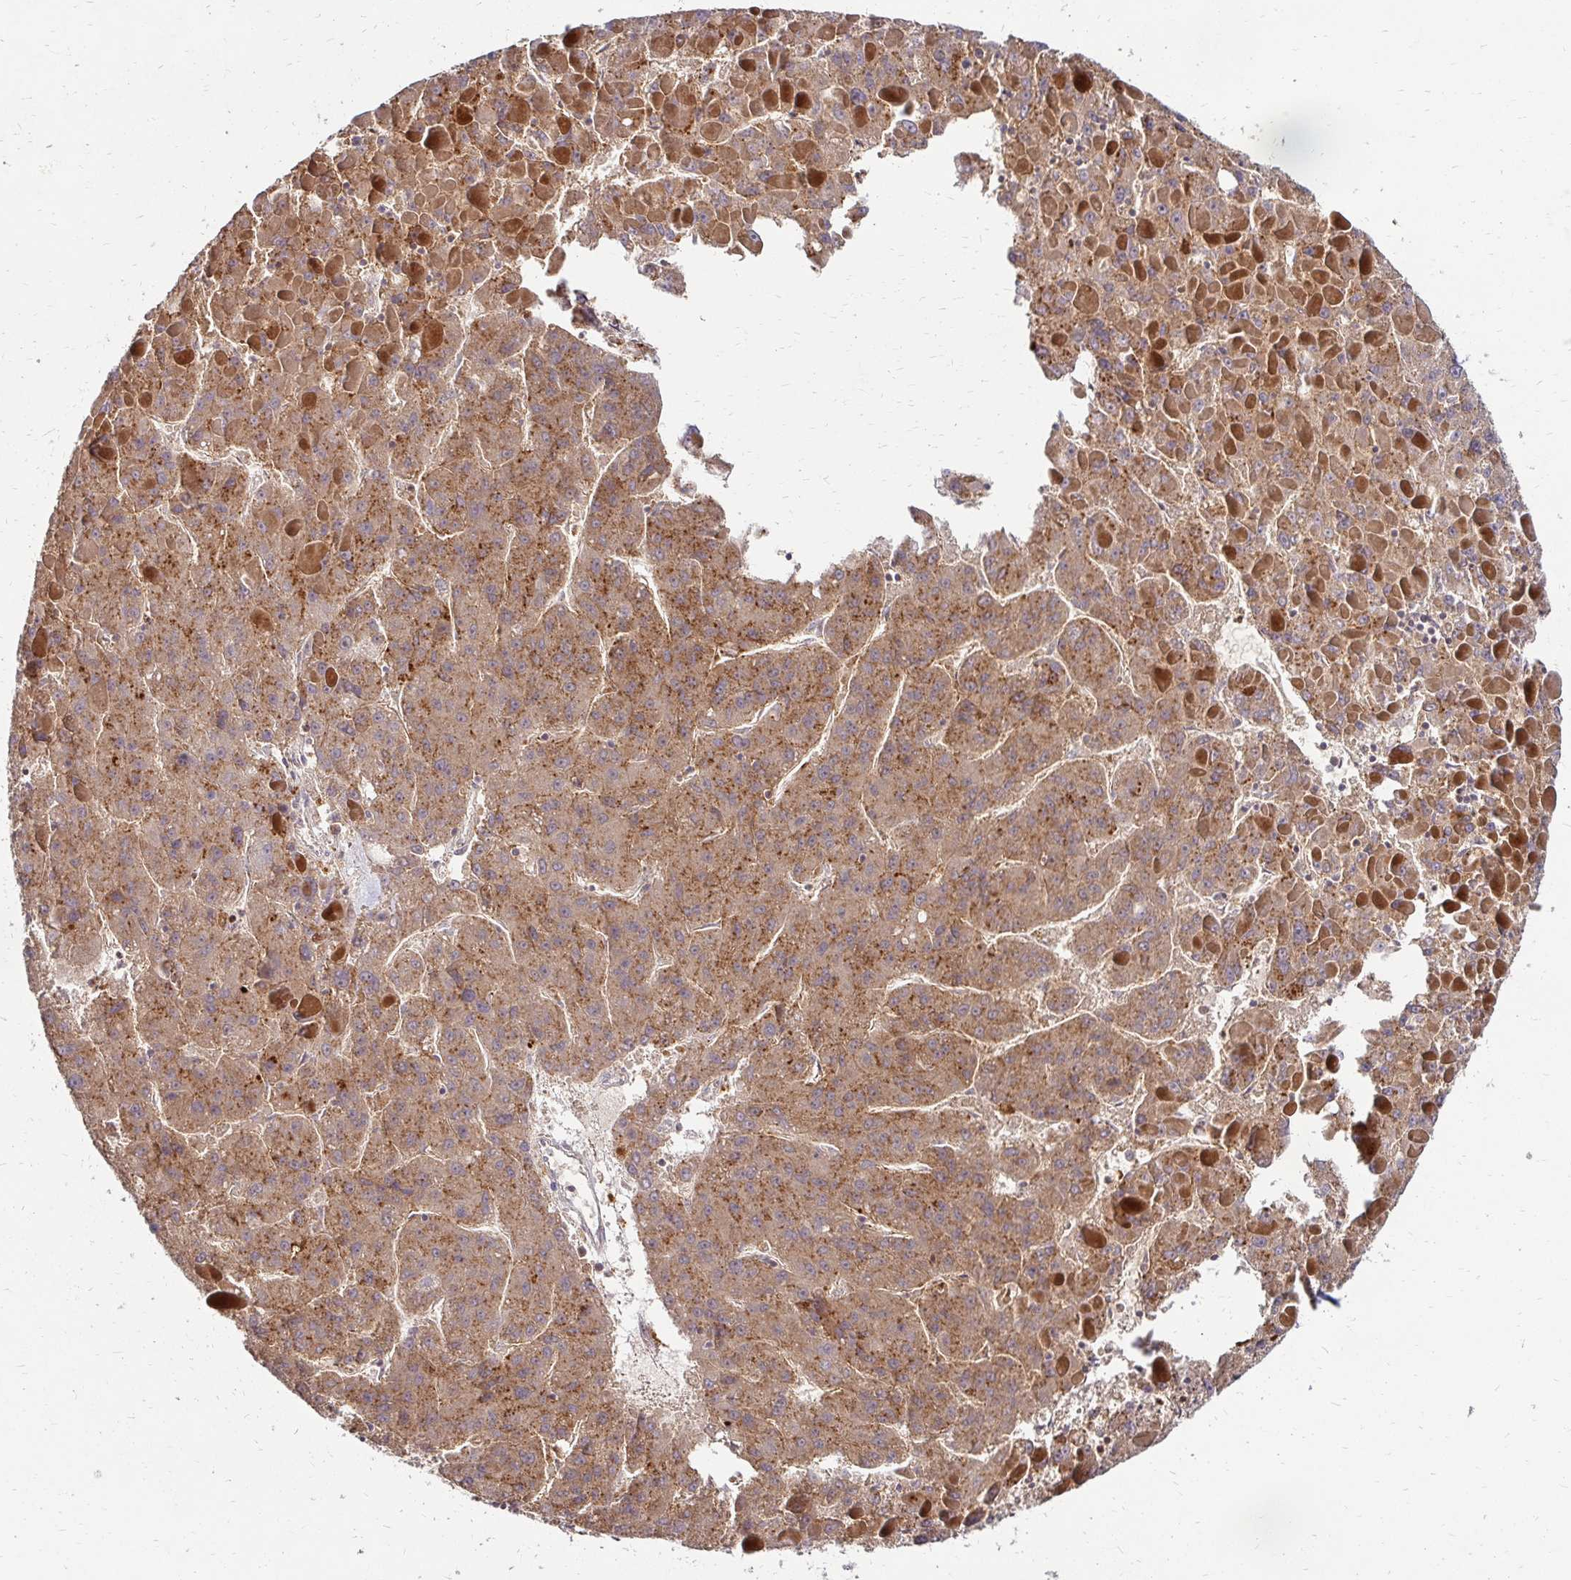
{"staining": {"intensity": "moderate", "quantity": ">75%", "location": "cytoplasmic/membranous"}, "tissue": "liver cancer", "cell_type": "Tumor cells", "image_type": "cancer", "snomed": [{"axis": "morphology", "description": "Carcinoma, Hepatocellular, NOS"}, {"axis": "topography", "description": "Liver"}], "caption": "A high-resolution image shows IHC staining of liver cancer, which reveals moderate cytoplasmic/membranous positivity in approximately >75% of tumor cells.", "gene": "IDUA", "patient": {"sex": "female", "age": 82}}